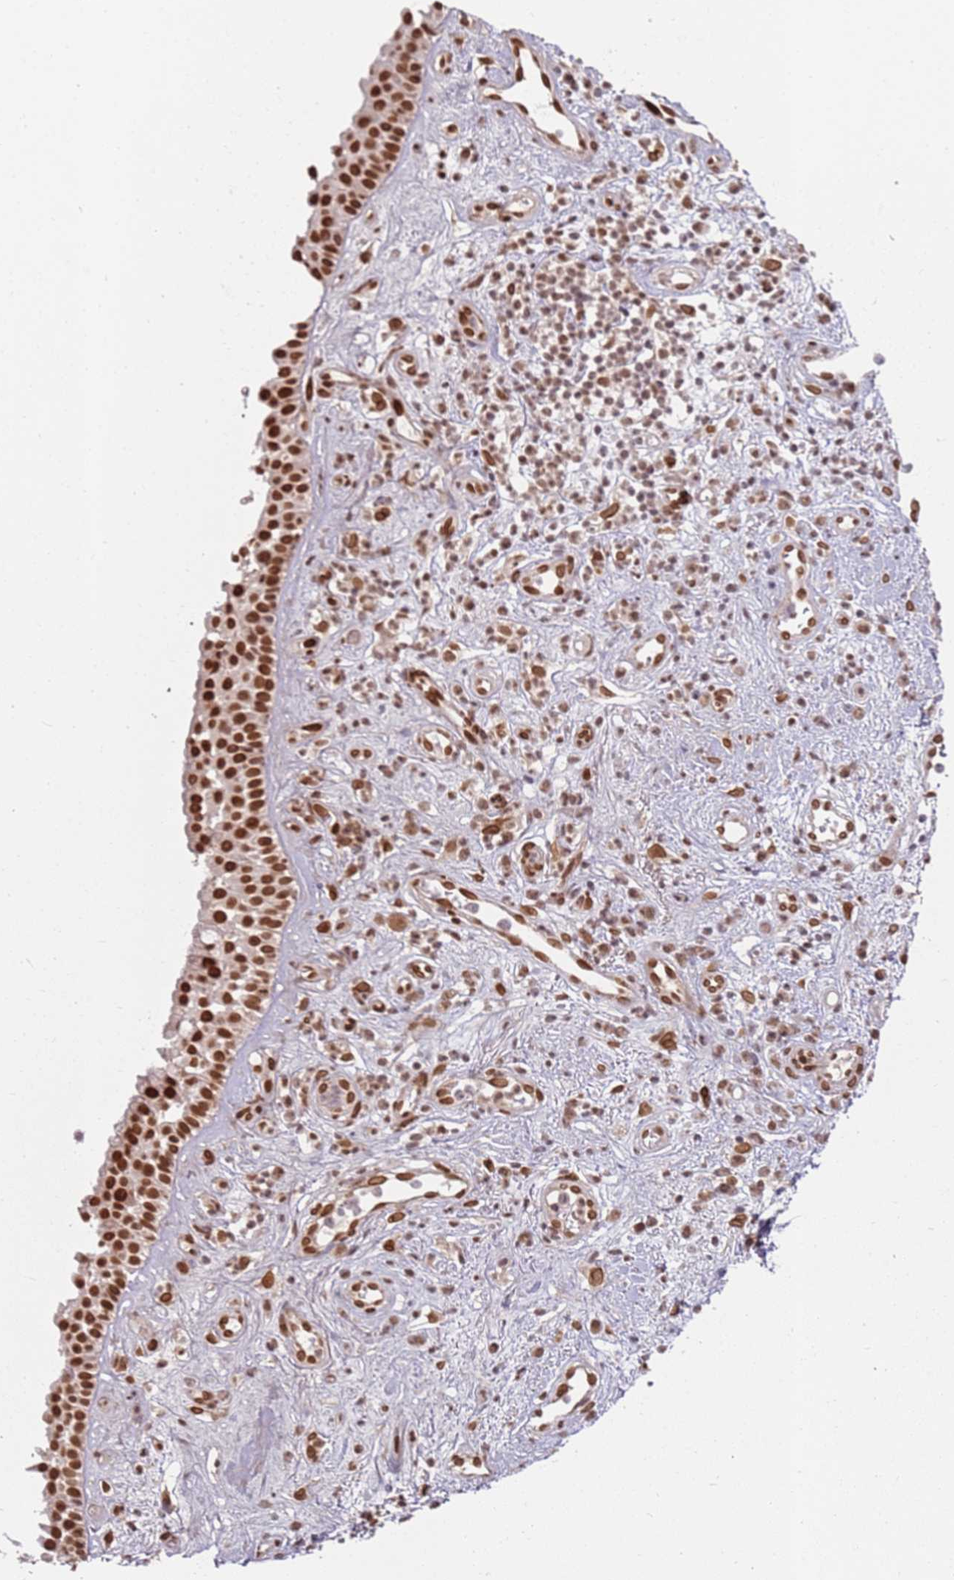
{"staining": {"intensity": "strong", "quantity": ">75%", "location": "nuclear"}, "tissue": "nasopharynx", "cell_type": "Respiratory epithelial cells", "image_type": "normal", "snomed": [{"axis": "morphology", "description": "Normal tissue, NOS"}, {"axis": "morphology", "description": "Squamous cell carcinoma, NOS"}, {"axis": "topography", "description": "Nasopharynx"}, {"axis": "topography", "description": "Head-Neck"}], "caption": "Respiratory epithelial cells display strong nuclear positivity in approximately >75% of cells in unremarkable nasopharynx. (brown staining indicates protein expression, while blue staining denotes nuclei).", "gene": "TENT4A", "patient": {"sex": "male", "age": 85}}